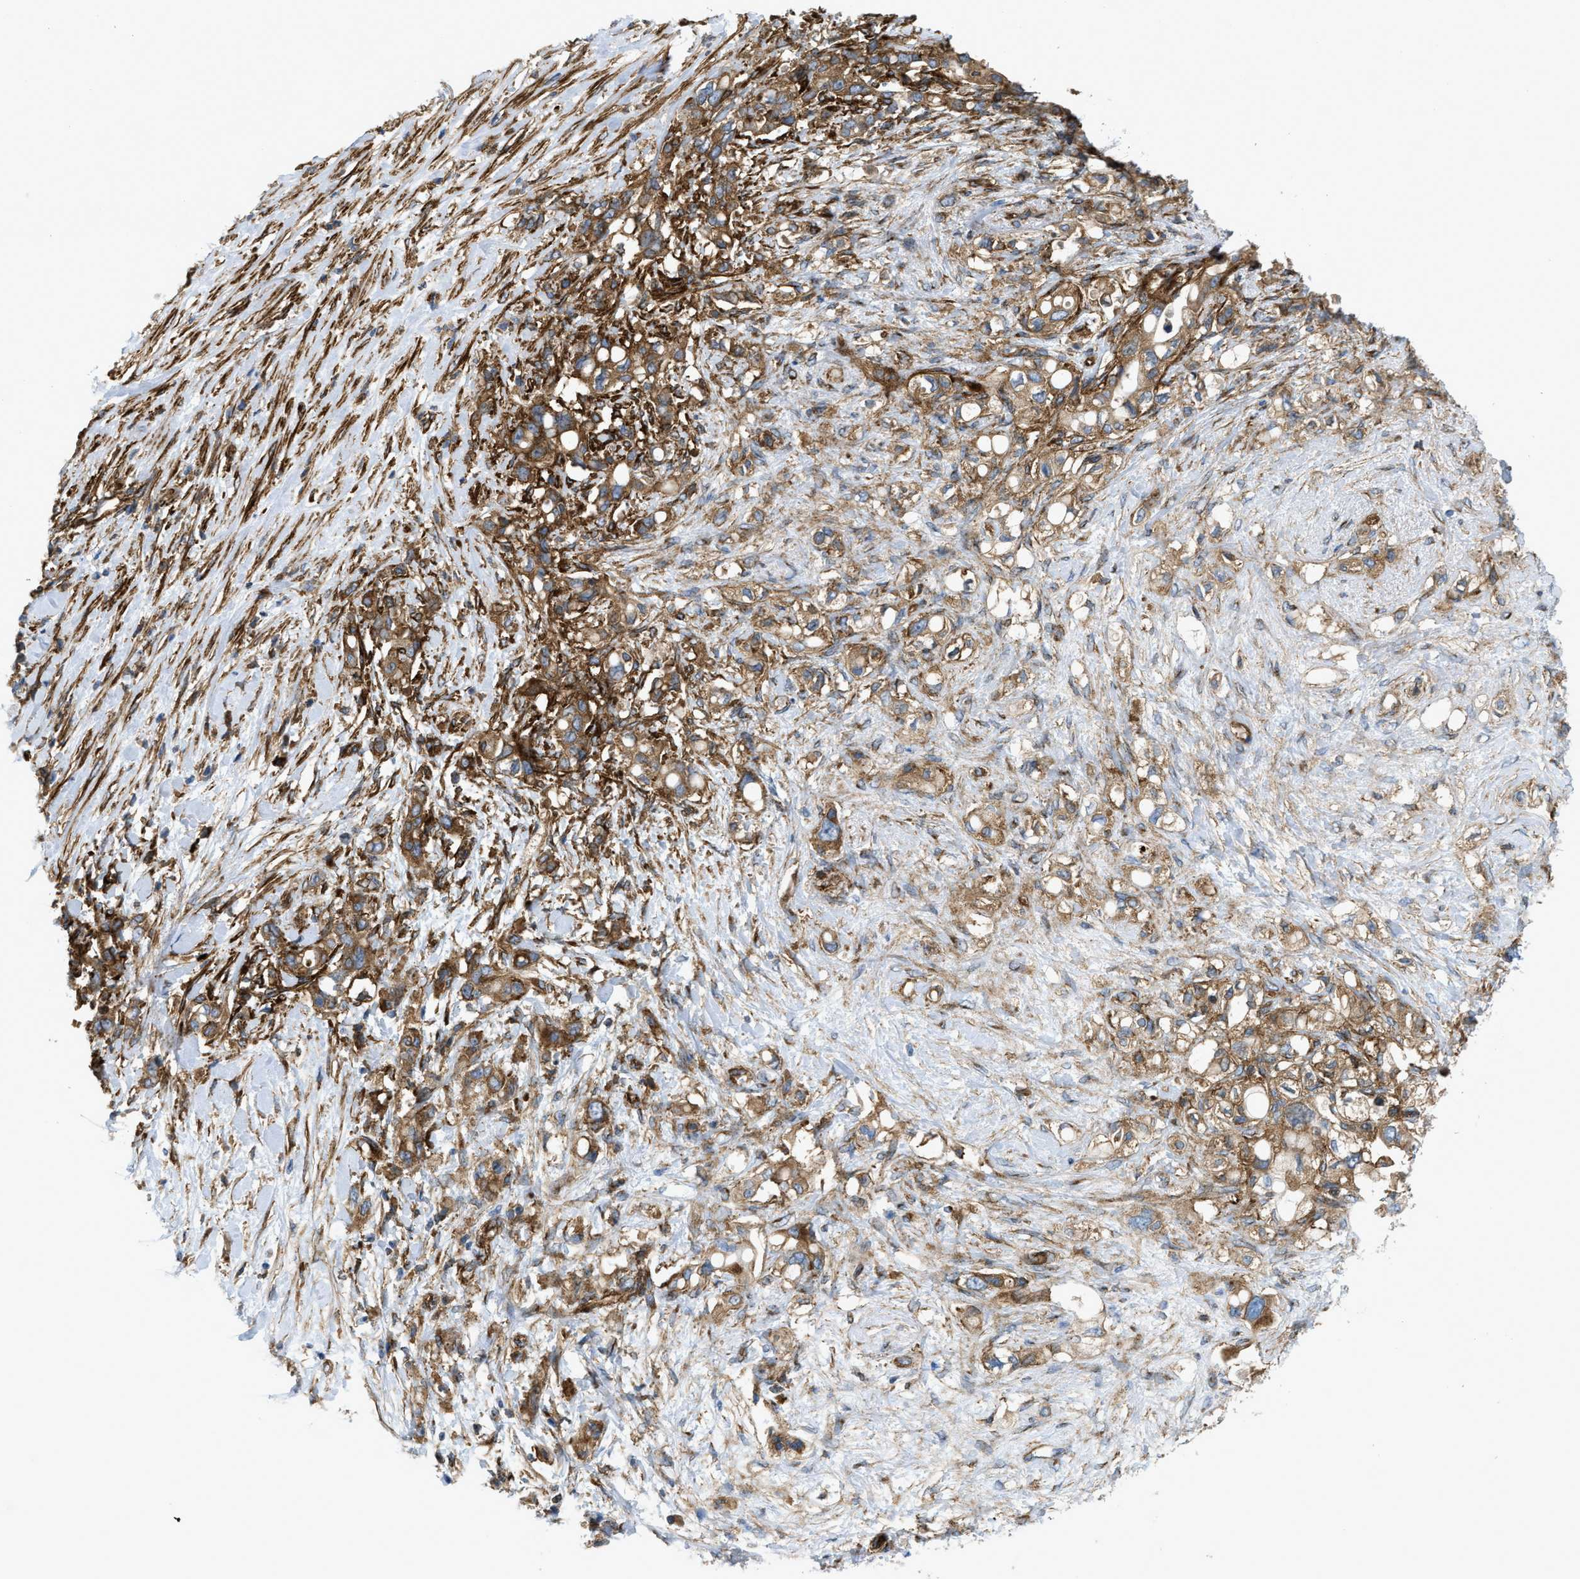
{"staining": {"intensity": "moderate", "quantity": ">75%", "location": "cytoplasmic/membranous"}, "tissue": "pancreatic cancer", "cell_type": "Tumor cells", "image_type": "cancer", "snomed": [{"axis": "morphology", "description": "Adenocarcinoma, NOS"}, {"axis": "topography", "description": "Pancreas"}], "caption": "Protein expression analysis of human pancreatic adenocarcinoma reveals moderate cytoplasmic/membranous expression in about >75% of tumor cells.", "gene": "PICALM", "patient": {"sex": "female", "age": 56}}